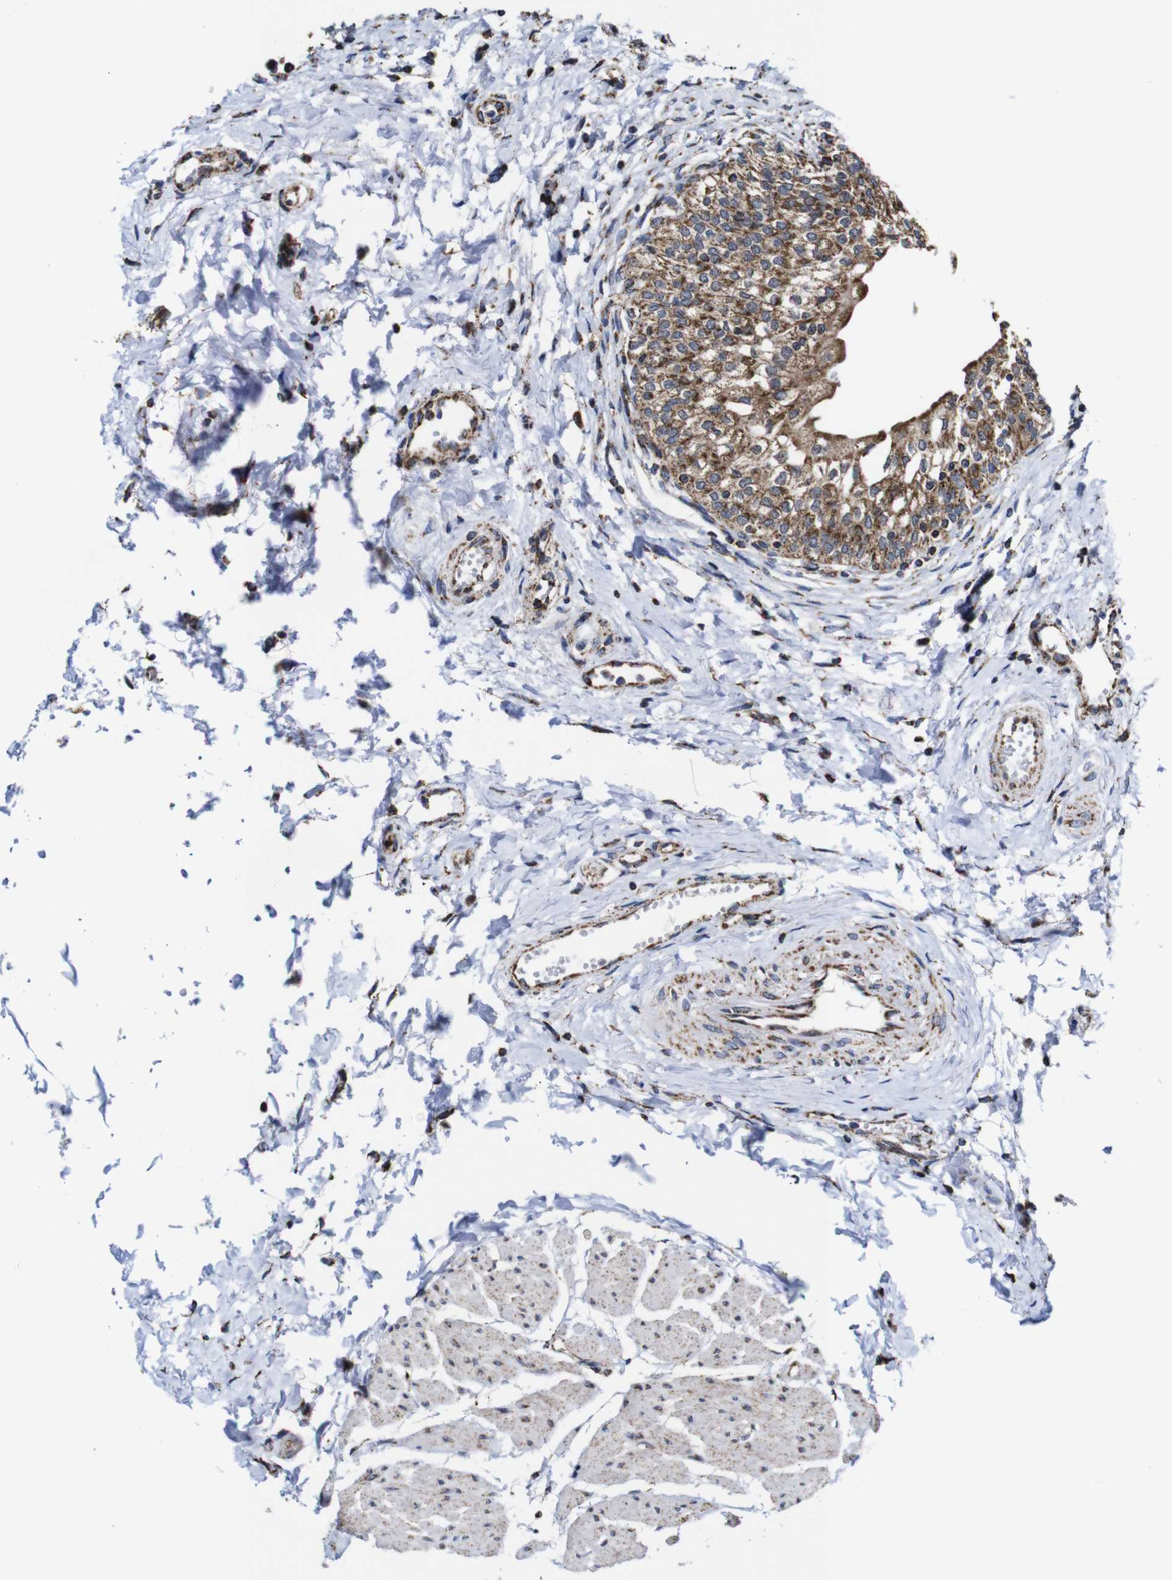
{"staining": {"intensity": "moderate", "quantity": ">75%", "location": "cytoplasmic/membranous"}, "tissue": "urinary bladder", "cell_type": "Urothelial cells", "image_type": "normal", "snomed": [{"axis": "morphology", "description": "Normal tissue, NOS"}, {"axis": "topography", "description": "Urinary bladder"}], "caption": "High-power microscopy captured an immunohistochemistry (IHC) histopathology image of benign urinary bladder, revealing moderate cytoplasmic/membranous staining in approximately >75% of urothelial cells. (IHC, brightfield microscopy, high magnification).", "gene": "C17orf80", "patient": {"sex": "male", "age": 55}}